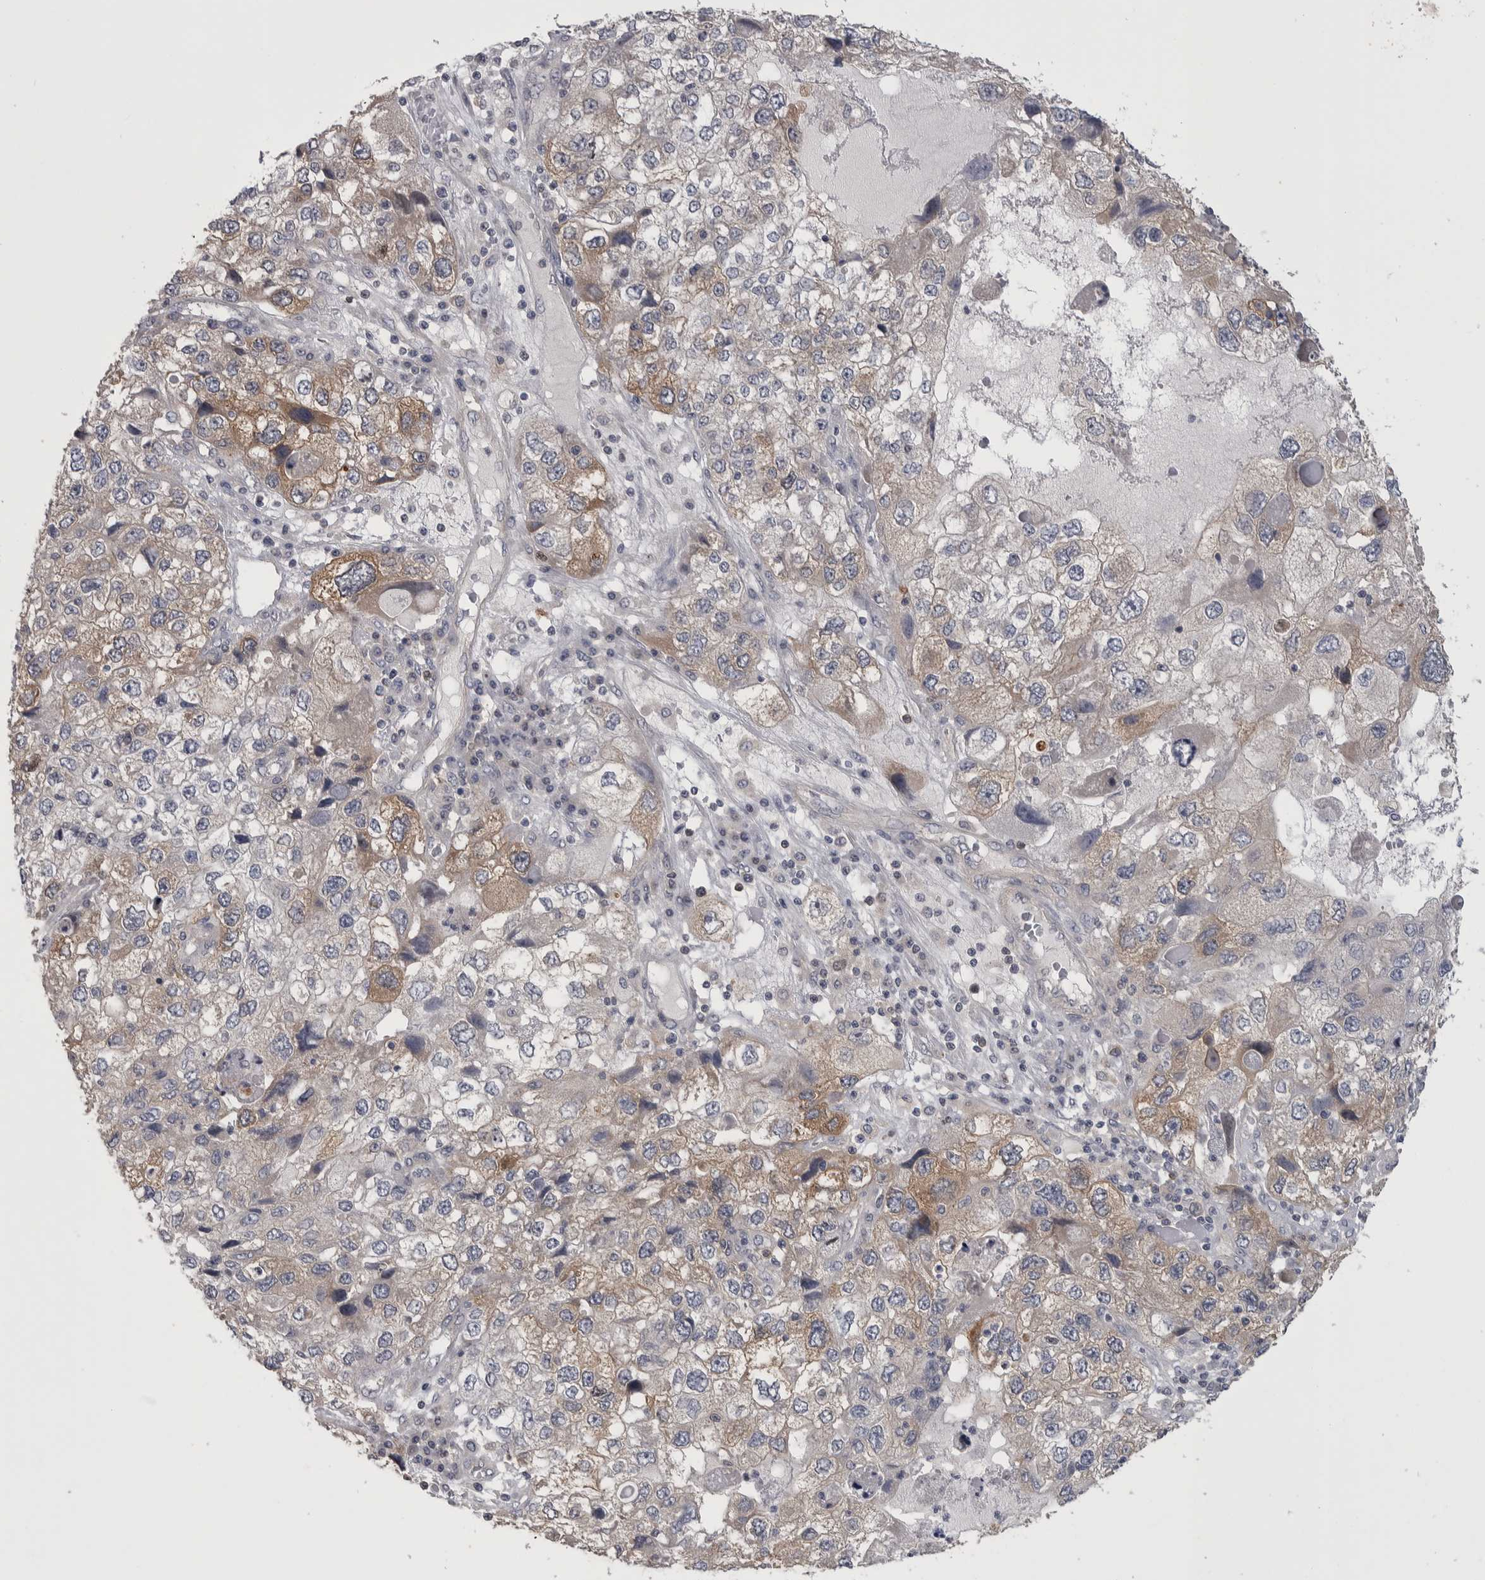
{"staining": {"intensity": "moderate", "quantity": "<25%", "location": "cytoplasmic/membranous"}, "tissue": "endometrial cancer", "cell_type": "Tumor cells", "image_type": "cancer", "snomed": [{"axis": "morphology", "description": "Adenocarcinoma, NOS"}, {"axis": "topography", "description": "Endometrium"}], "caption": "Protein expression by IHC displays moderate cytoplasmic/membranous staining in approximately <25% of tumor cells in endometrial cancer. The protein is stained brown, and the nuclei are stained in blue (DAB IHC with brightfield microscopy, high magnification).", "gene": "NFKB2", "patient": {"sex": "female", "age": 49}}